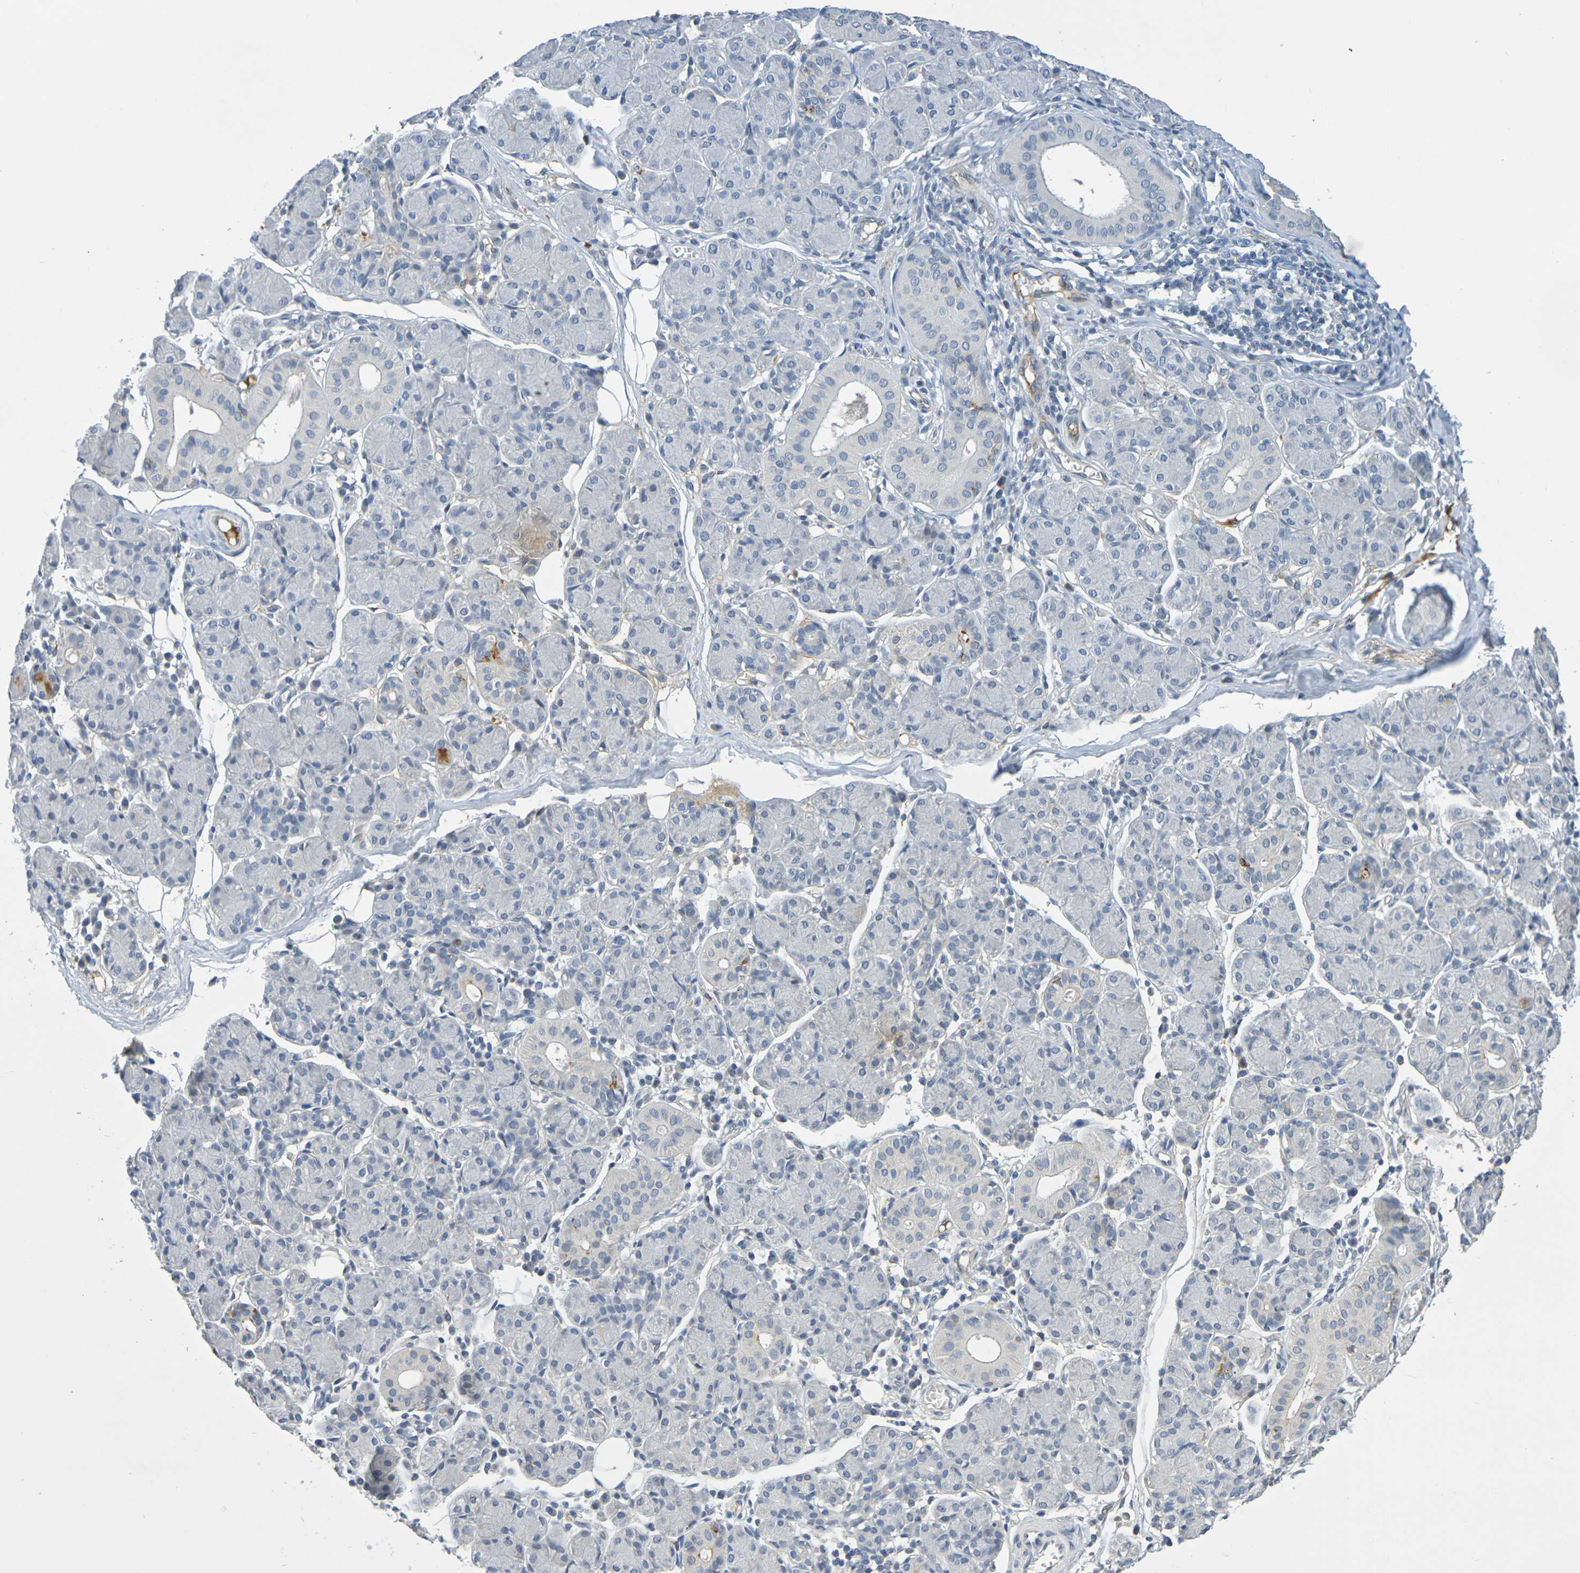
{"staining": {"intensity": "negative", "quantity": "none", "location": "none"}, "tissue": "salivary gland", "cell_type": "Glandular cells", "image_type": "normal", "snomed": [{"axis": "morphology", "description": "Normal tissue, NOS"}, {"axis": "morphology", "description": "Inflammation, NOS"}, {"axis": "topography", "description": "Lymph node"}, {"axis": "topography", "description": "Salivary gland"}], "caption": "Immunohistochemical staining of unremarkable salivary gland demonstrates no significant positivity in glandular cells.", "gene": "IL10", "patient": {"sex": "male", "age": 3}}